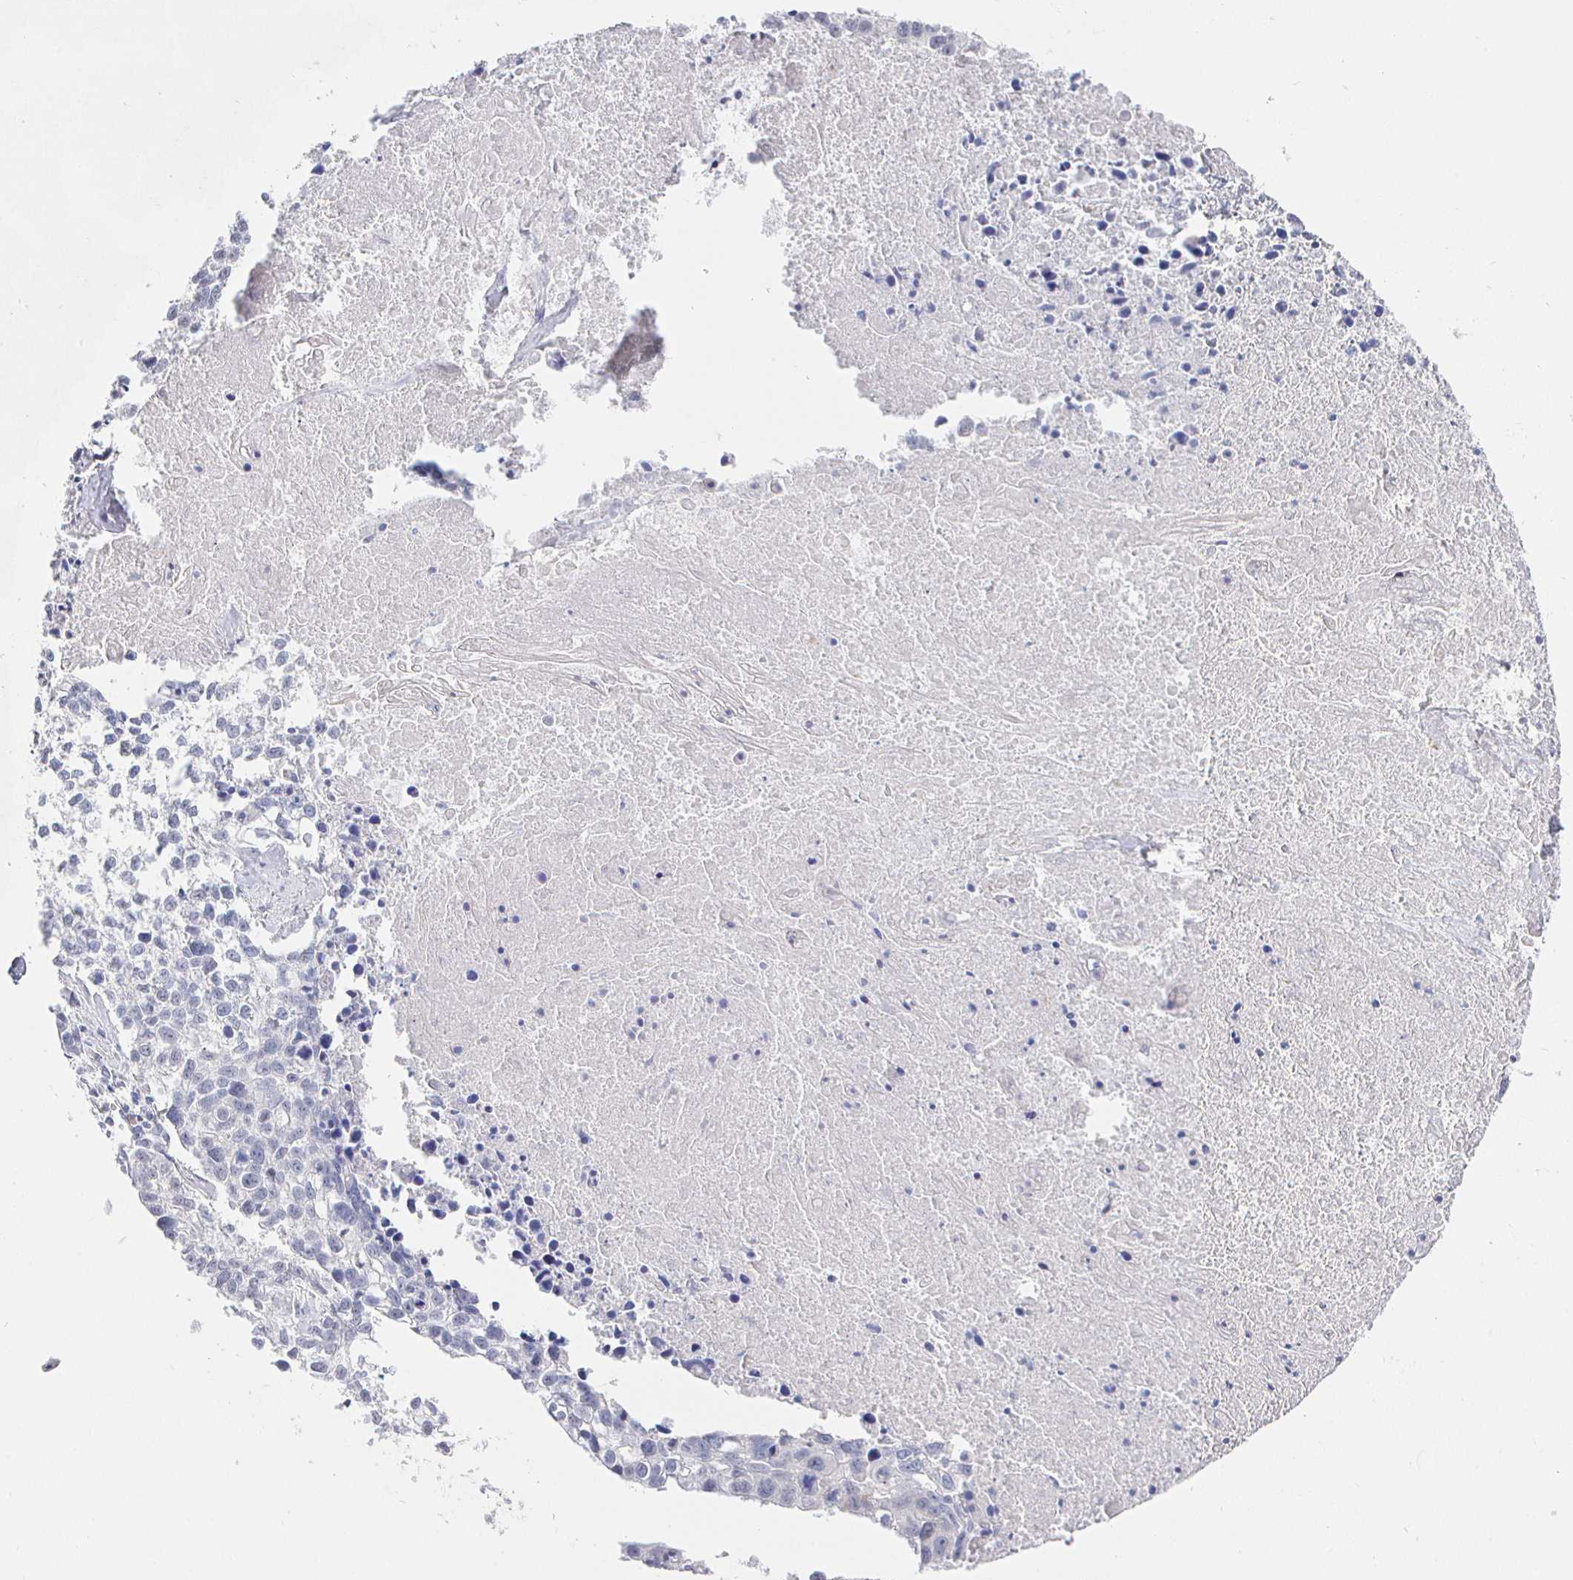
{"staining": {"intensity": "negative", "quantity": "none", "location": "none"}, "tissue": "lung cancer", "cell_type": "Tumor cells", "image_type": "cancer", "snomed": [{"axis": "morphology", "description": "Squamous cell carcinoma, NOS"}, {"axis": "topography", "description": "Lung"}], "caption": "An image of human lung cancer (squamous cell carcinoma) is negative for staining in tumor cells. Nuclei are stained in blue.", "gene": "LRRC23", "patient": {"sex": "male", "age": 74}}